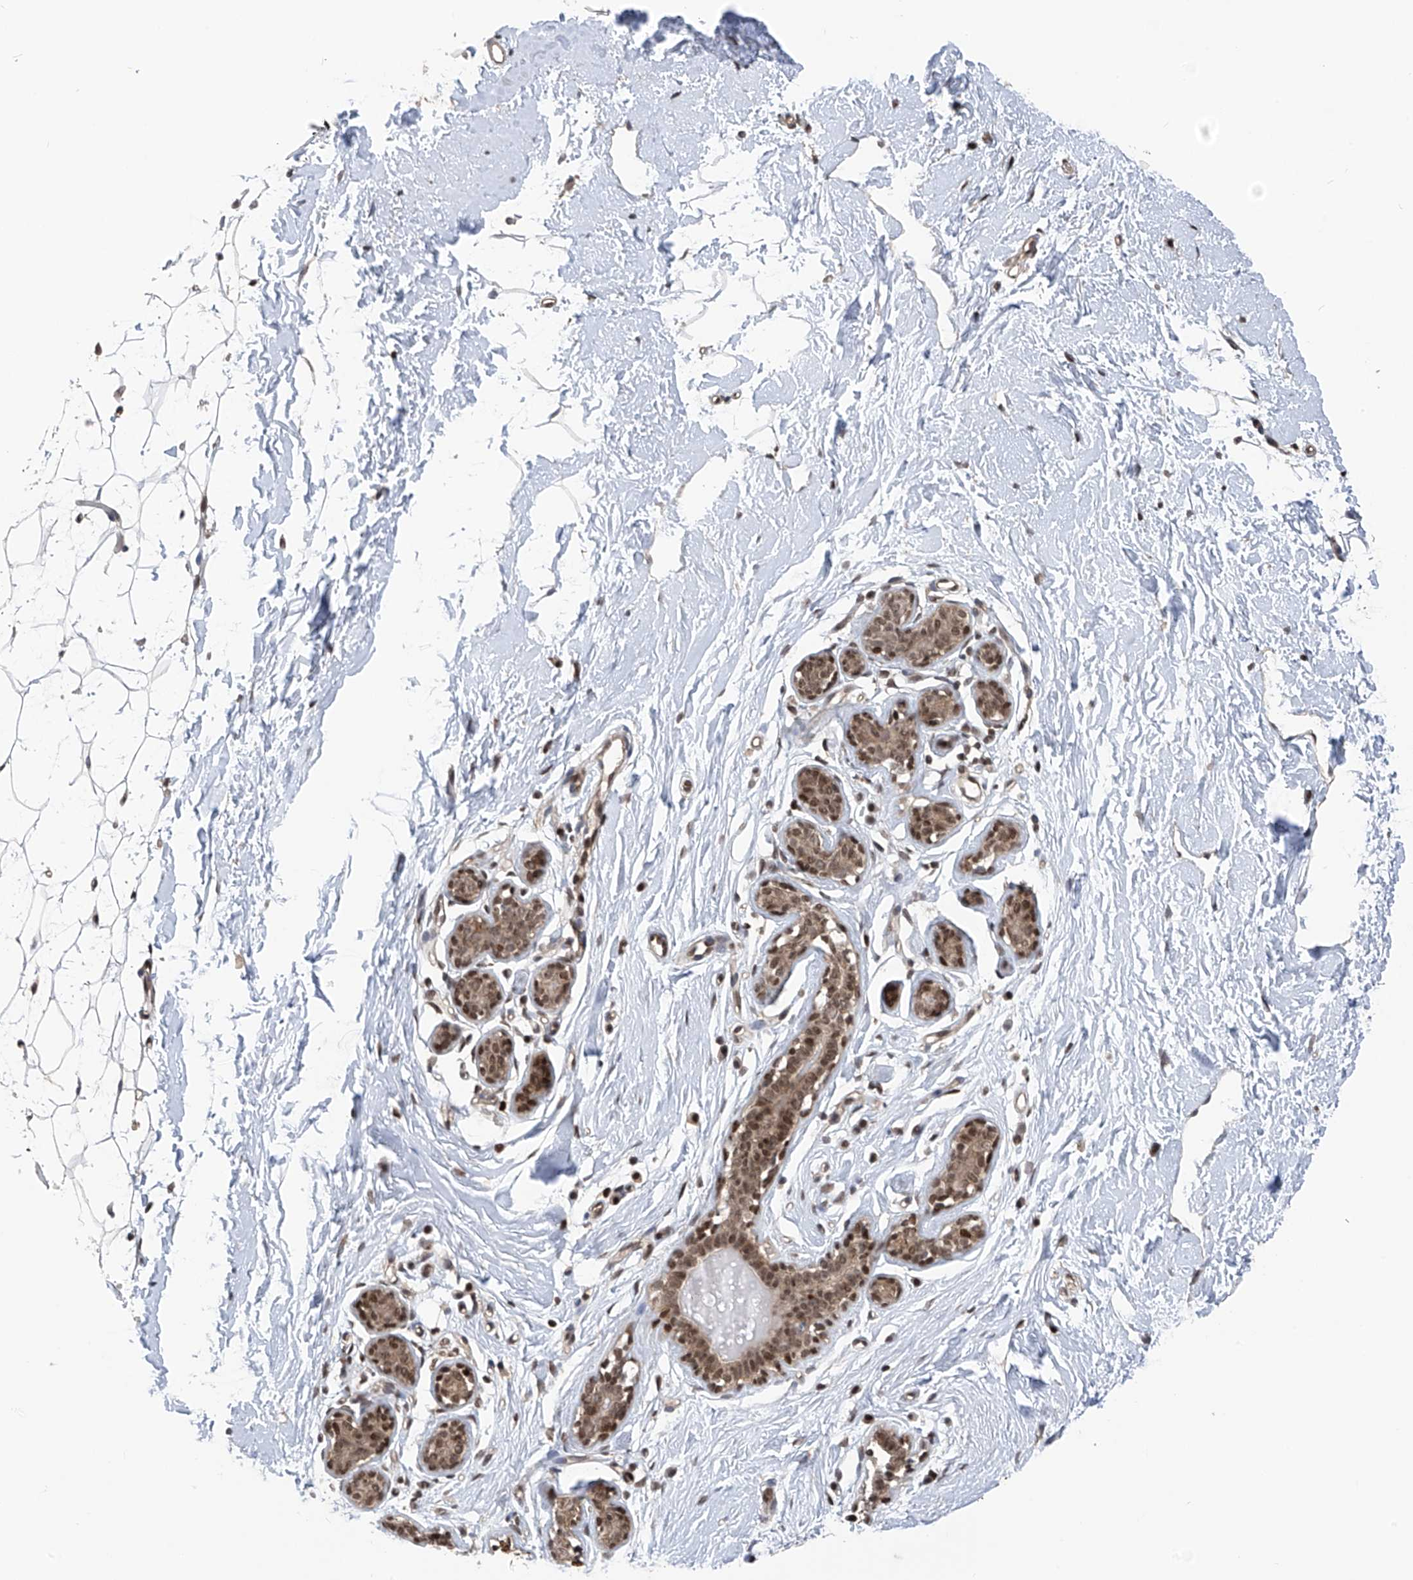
{"staining": {"intensity": "weak", "quantity": ">75%", "location": "nuclear"}, "tissue": "adipose tissue", "cell_type": "Adipocytes", "image_type": "normal", "snomed": [{"axis": "morphology", "description": "Normal tissue, NOS"}, {"axis": "topography", "description": "Breast"}], "caption": "About >75% of adipocytes in unremarkable human adipose tissue demonstrate weak nuclear protein expression as visualized by brown immunohistochemical staining.", "gene": "DNAJC9", "patient": {"sex": "female", "age": 23}}